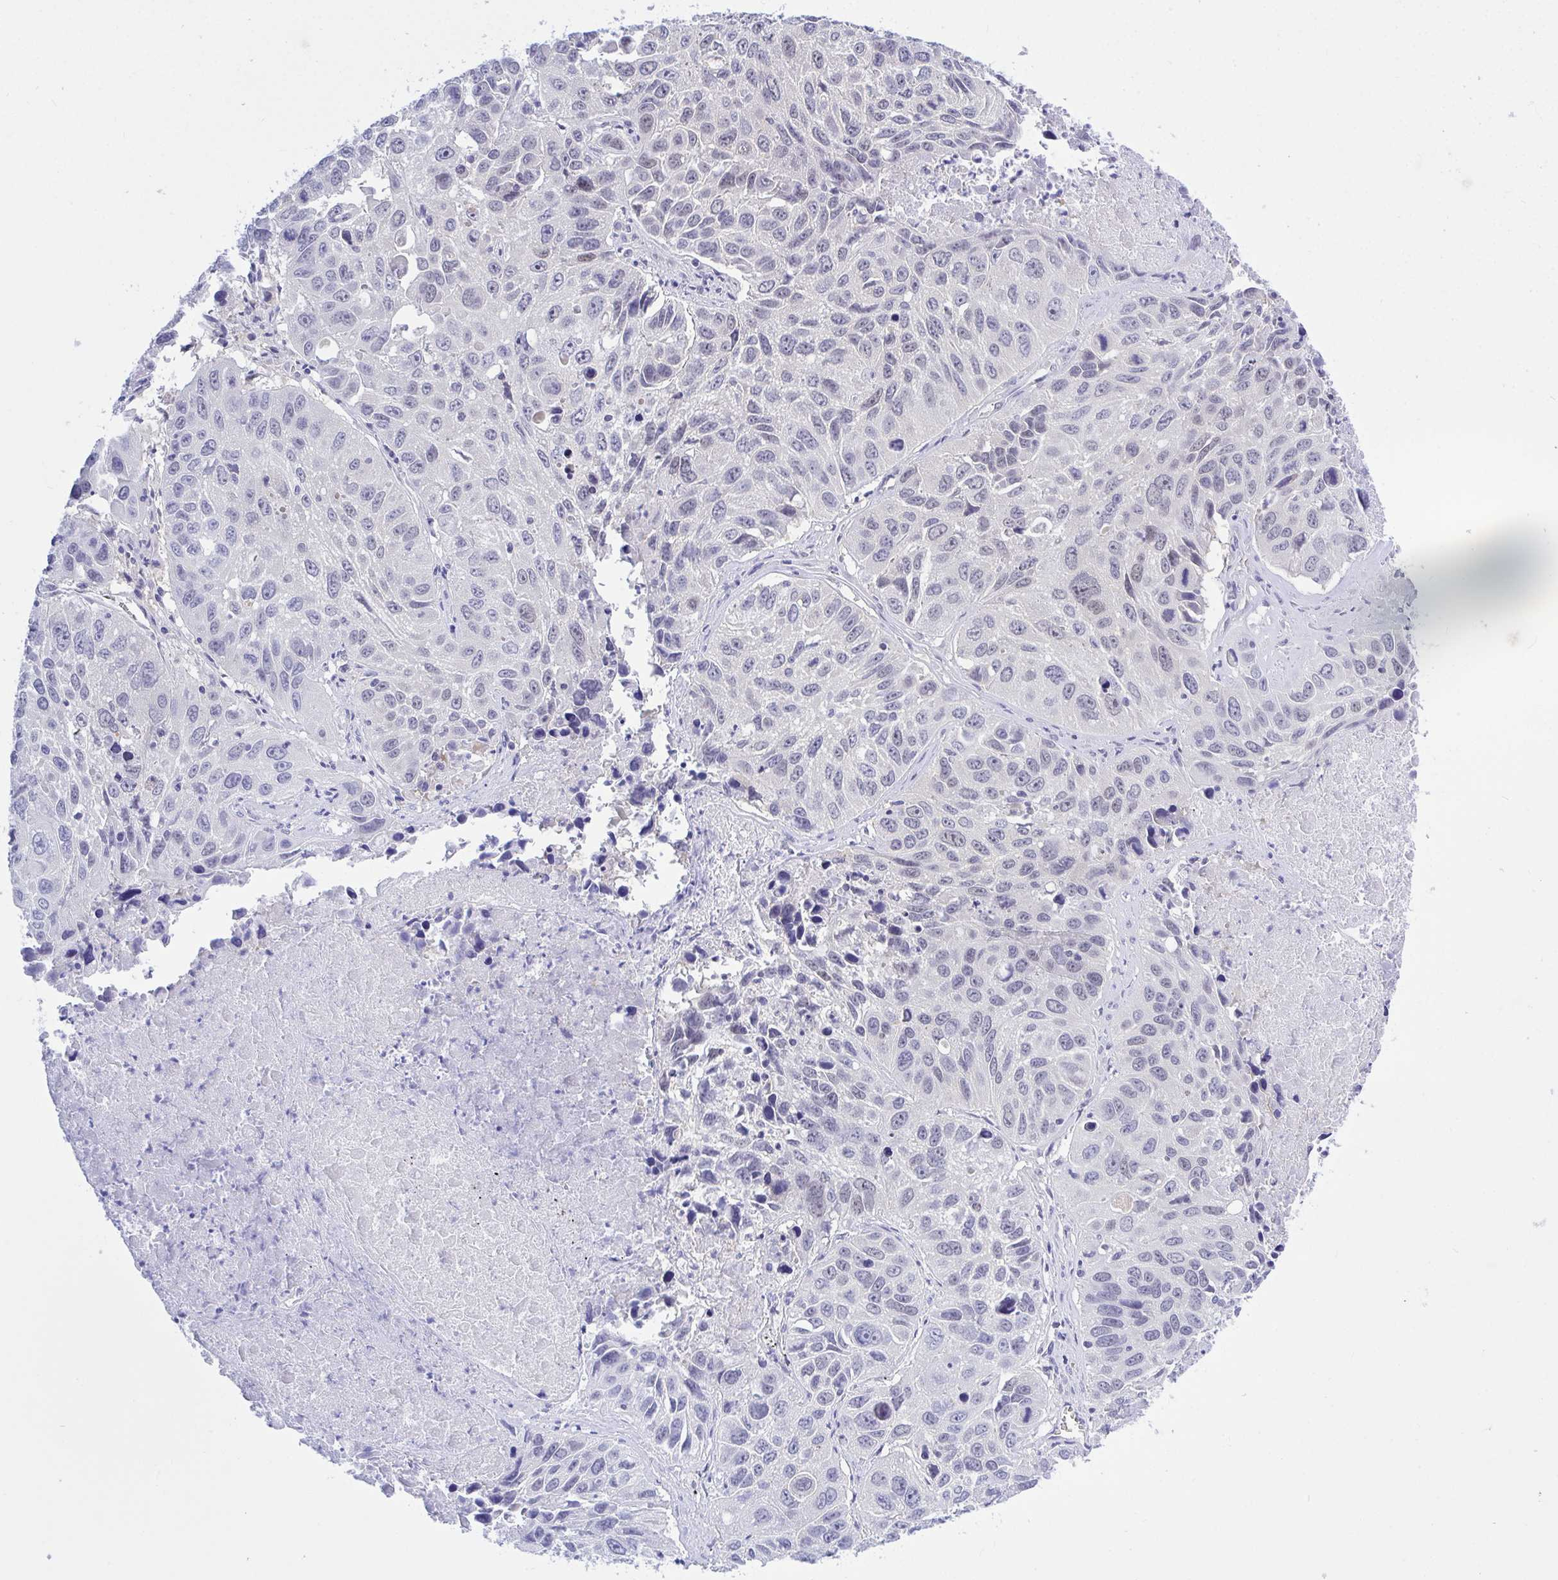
{"staining": {"intensity": "negative", "quantity": "none", "location": "none"}, "tissue": "lung cancer", "cell_type": "Tumor cells", "image_type": "cancer", "snomed": [{"axis": "morphology", "description": "Squamous cell carcinoma, NOS"}, {"axis": "topography", "description": "Lung"}], "caption": "This is an IHC photomicrograph of human squamous cell carcinoma (lung). There is no staining in tumor cells.", "gene": "THOP1", "patient": {"sex": "female", "age": 61}}